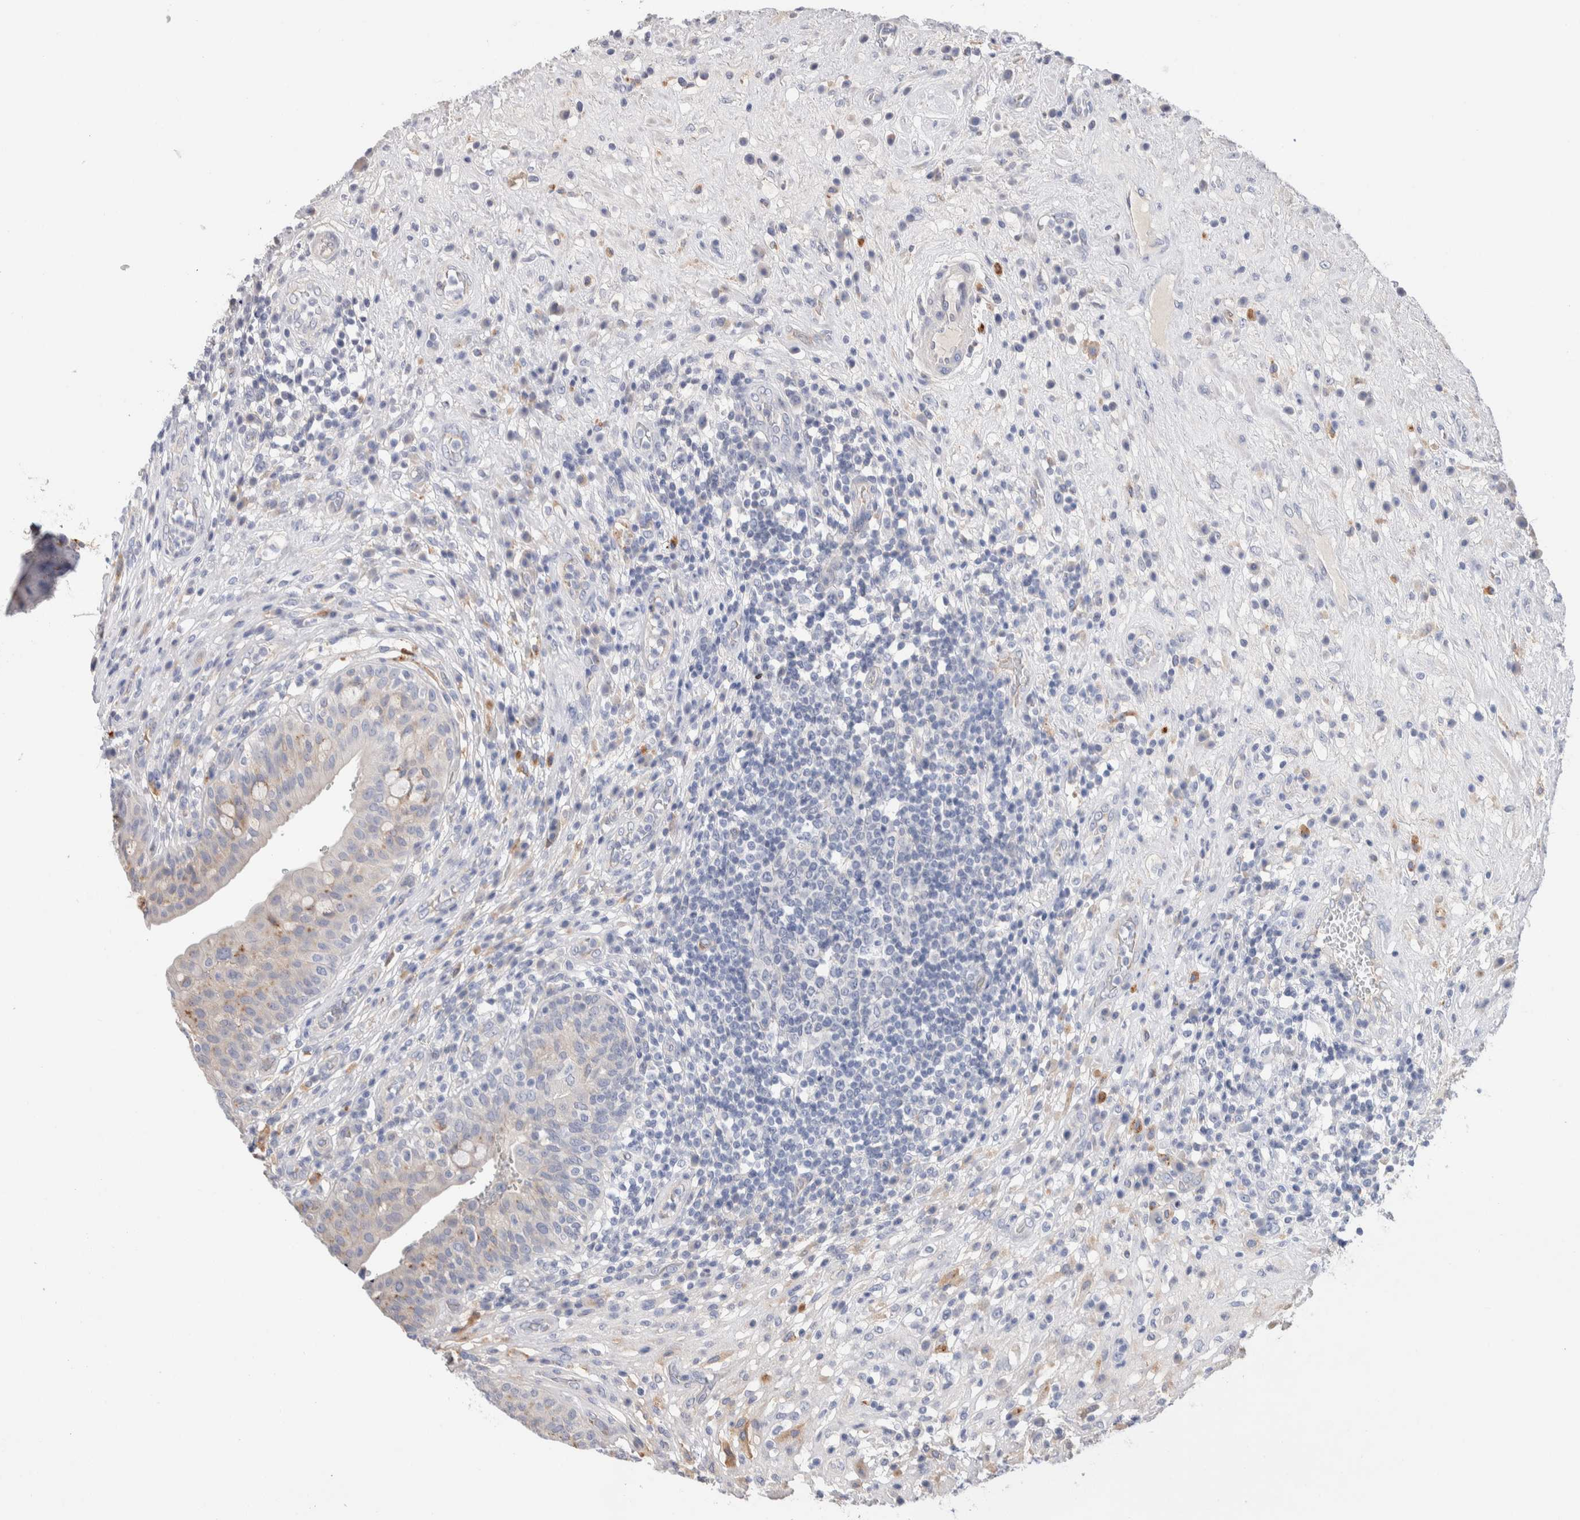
{"staining": {"intensity": "weak", "quantity": "<25%", "location": "cytoplasmic/membranous"}, "tissue": "urinary bladder", "cell_type": "Urothelial cells", "image_type": "normal", "snomed": [{"axis": "morphology", "description": "Normal tissue, NOS"}, {"axis": "topography", "description": "Urinary bladder"}], "caption": "This is an immunohistochemistry photomicrograph of unremarkable human urinary bladder. There is no expression in urothelial cells.", "gene": "METRNL", "patient": {"sex": "female", "age": 62}}